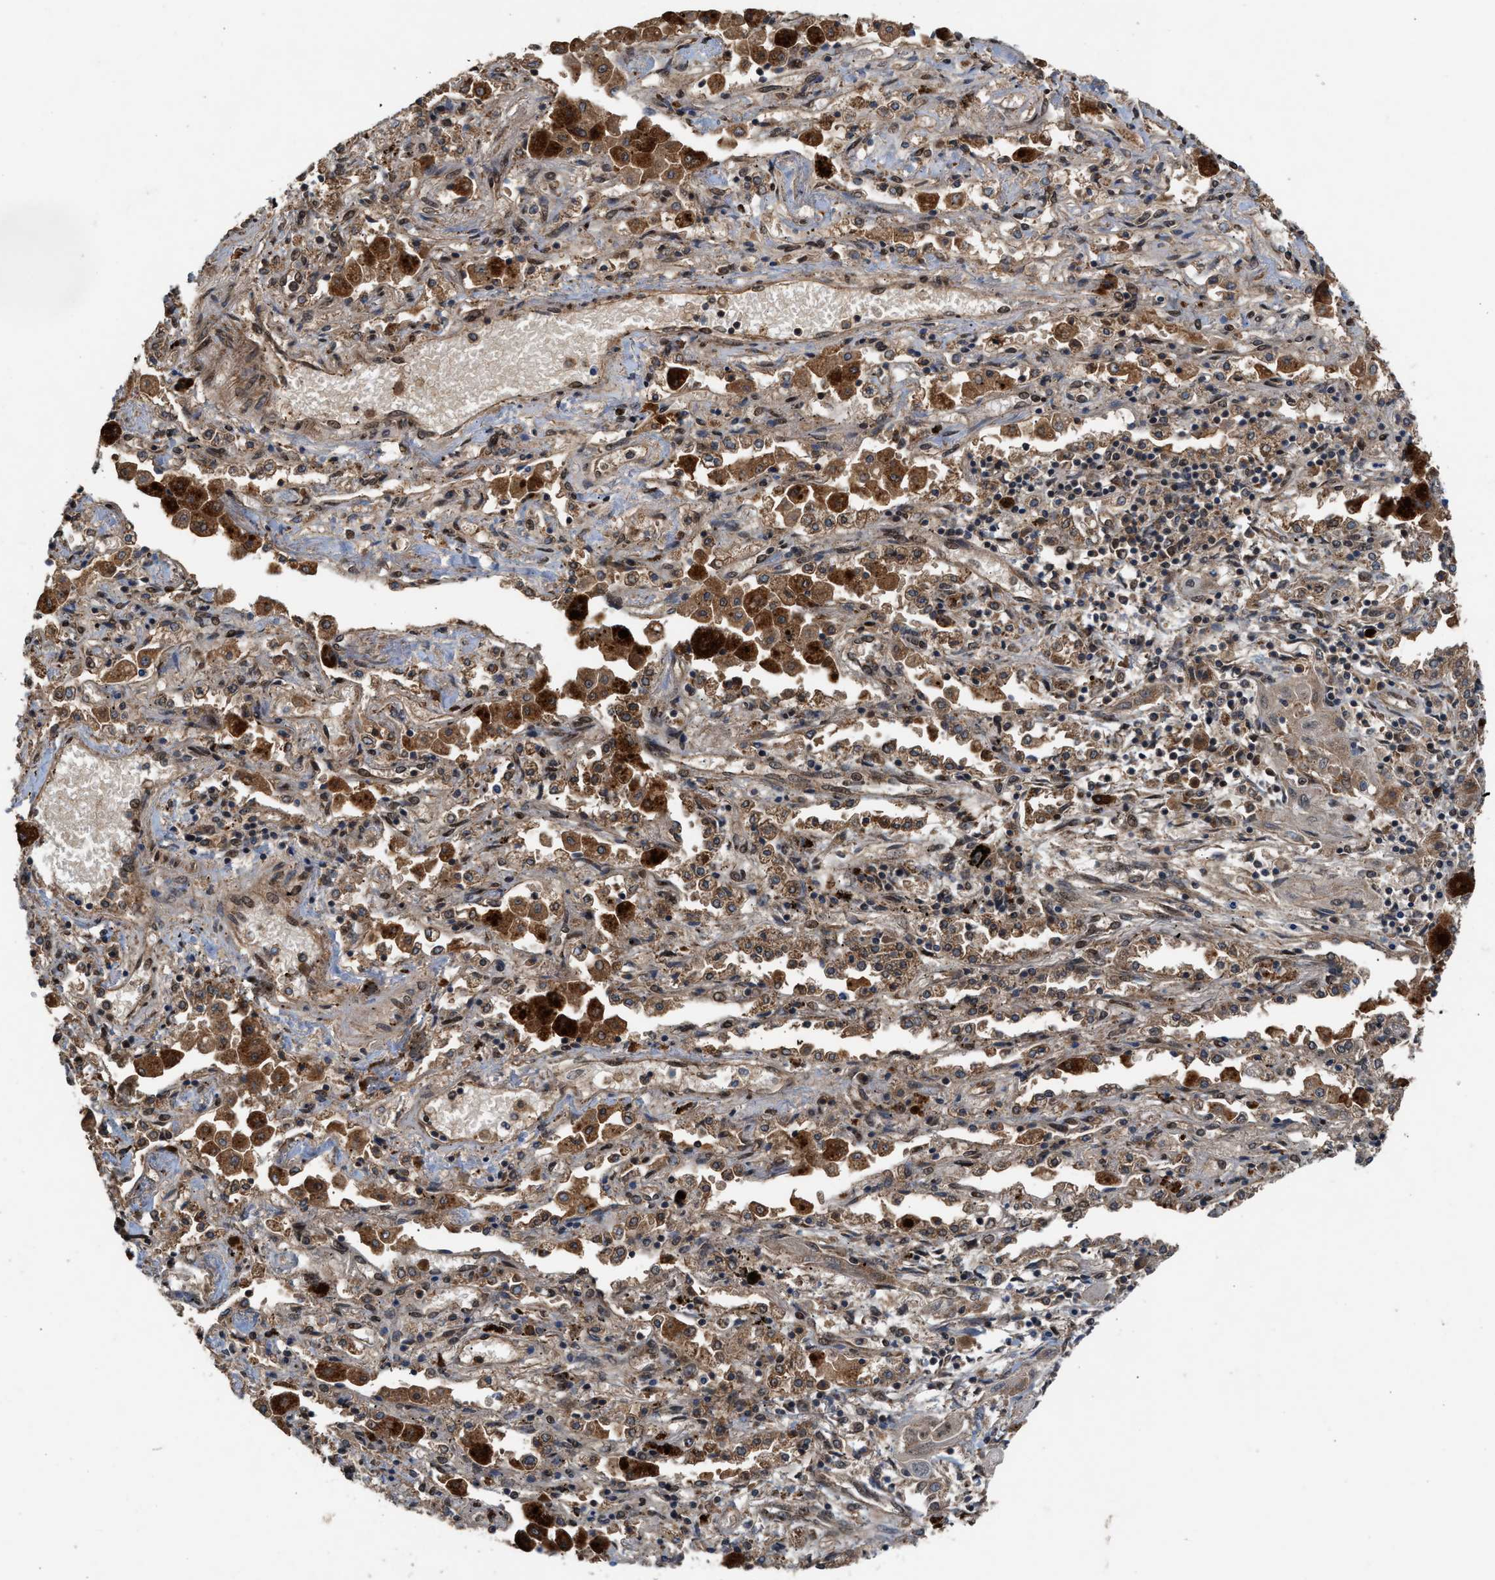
{"staining": {"intensity": "weak", "quantity": "25%-75%", "location": "cytoplasmic/membranous,nuclear"}, "tissue": "lung cancer", "cell_type": "Tumor cells", "image_type": "cancer", "snomed": [{"axis": "morphology", "description": "Squamous cell carcinoma, NOS"}, {"axis": "topography", "description": "Lung"}], "caption": "High-magnification brightfield microscopy of lung cancer stained with DAB (brown) and counterstained with hematoxylin (blue). tumor cells exhibit weak cytoplasmic/membranous and nuclear expression is identified in approximately25%-75% of cells.", "gene": "RUSC2", "patient": {"sex": "female", "age": 47}}